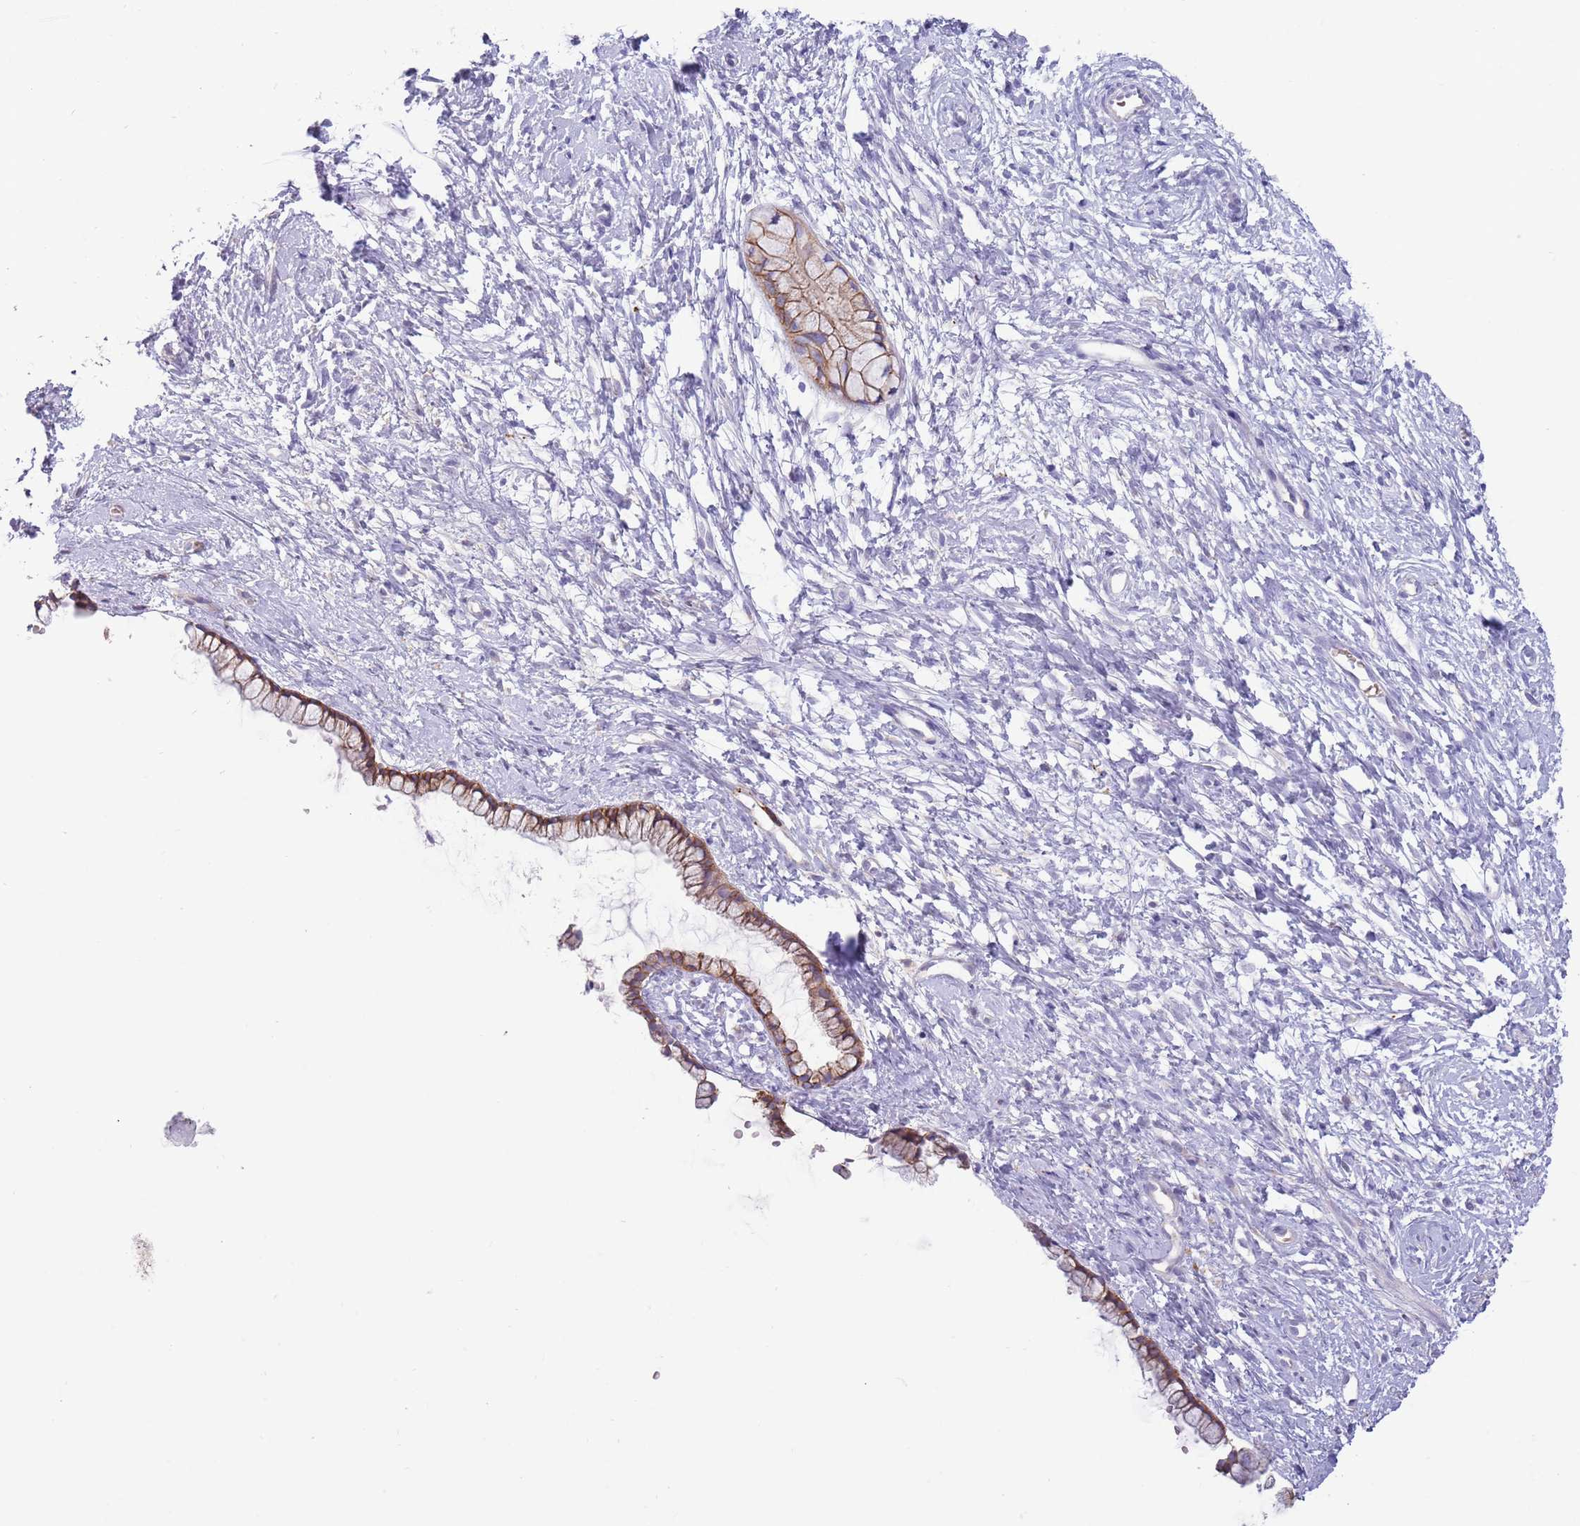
{"staining": {"intensity": "moderate", "quantity": ">75%", "location": "cytoplasmic/membranous"}, "tissue": "cervix", "cell_type": "Glandular cells", "image_type": "normal", "snomed": [{"axis": "morphology", "description": "Normal tissue, NOS"}, {"axis": "topography", "description": "Cervix"}], "caption": "This is a micrograph of immunohistochemistry staining of benign cervix, which shows moderate staining in the cytoplasmic/membranous of glandular cells.", "gene": "DDHD1", "patient": {"sex": "female", "age": 57}}